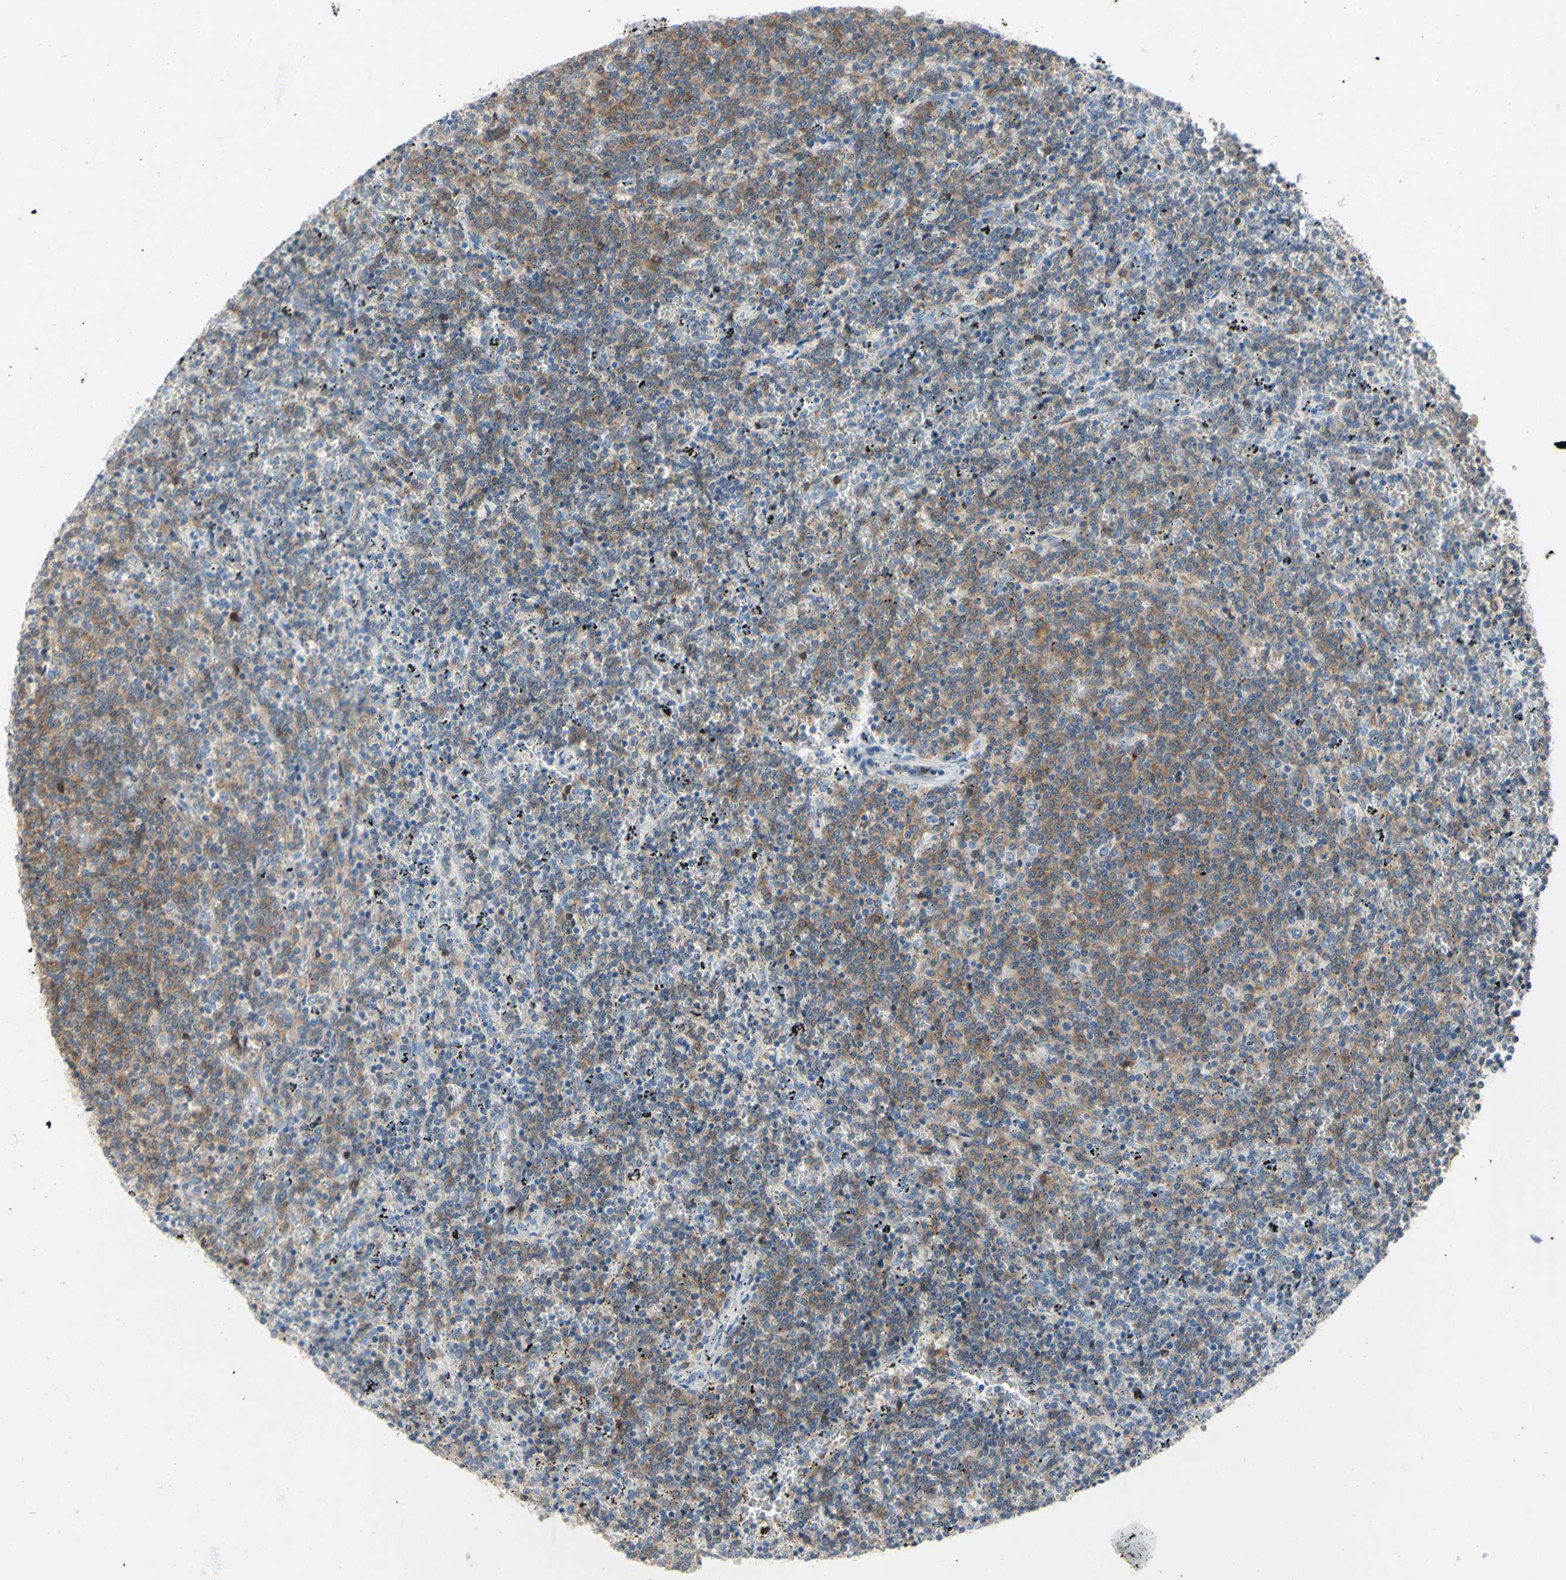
{"staining": {"intensity": "moderate", "quantity": "25%-75%", "location": "cytoplasmic/membranous"}, "tissue": "lymphoma", "cell_type": "Tumor cells", "image_type": "cancer", "snomed": [{"axis": "morphology", "description": "Malignant lymphoma, non-Hodgkin's type, Low grade"}, {"axis": "topography", "description": "Spleen"}], "caption": "A medium amount of moderate cytoplasmic/membranous staining is present in approximately 25%-75% of tumor cells in lymphoma tissue.", "gene": "MUC1", "patient": {"sex": "female", "age": 50}}